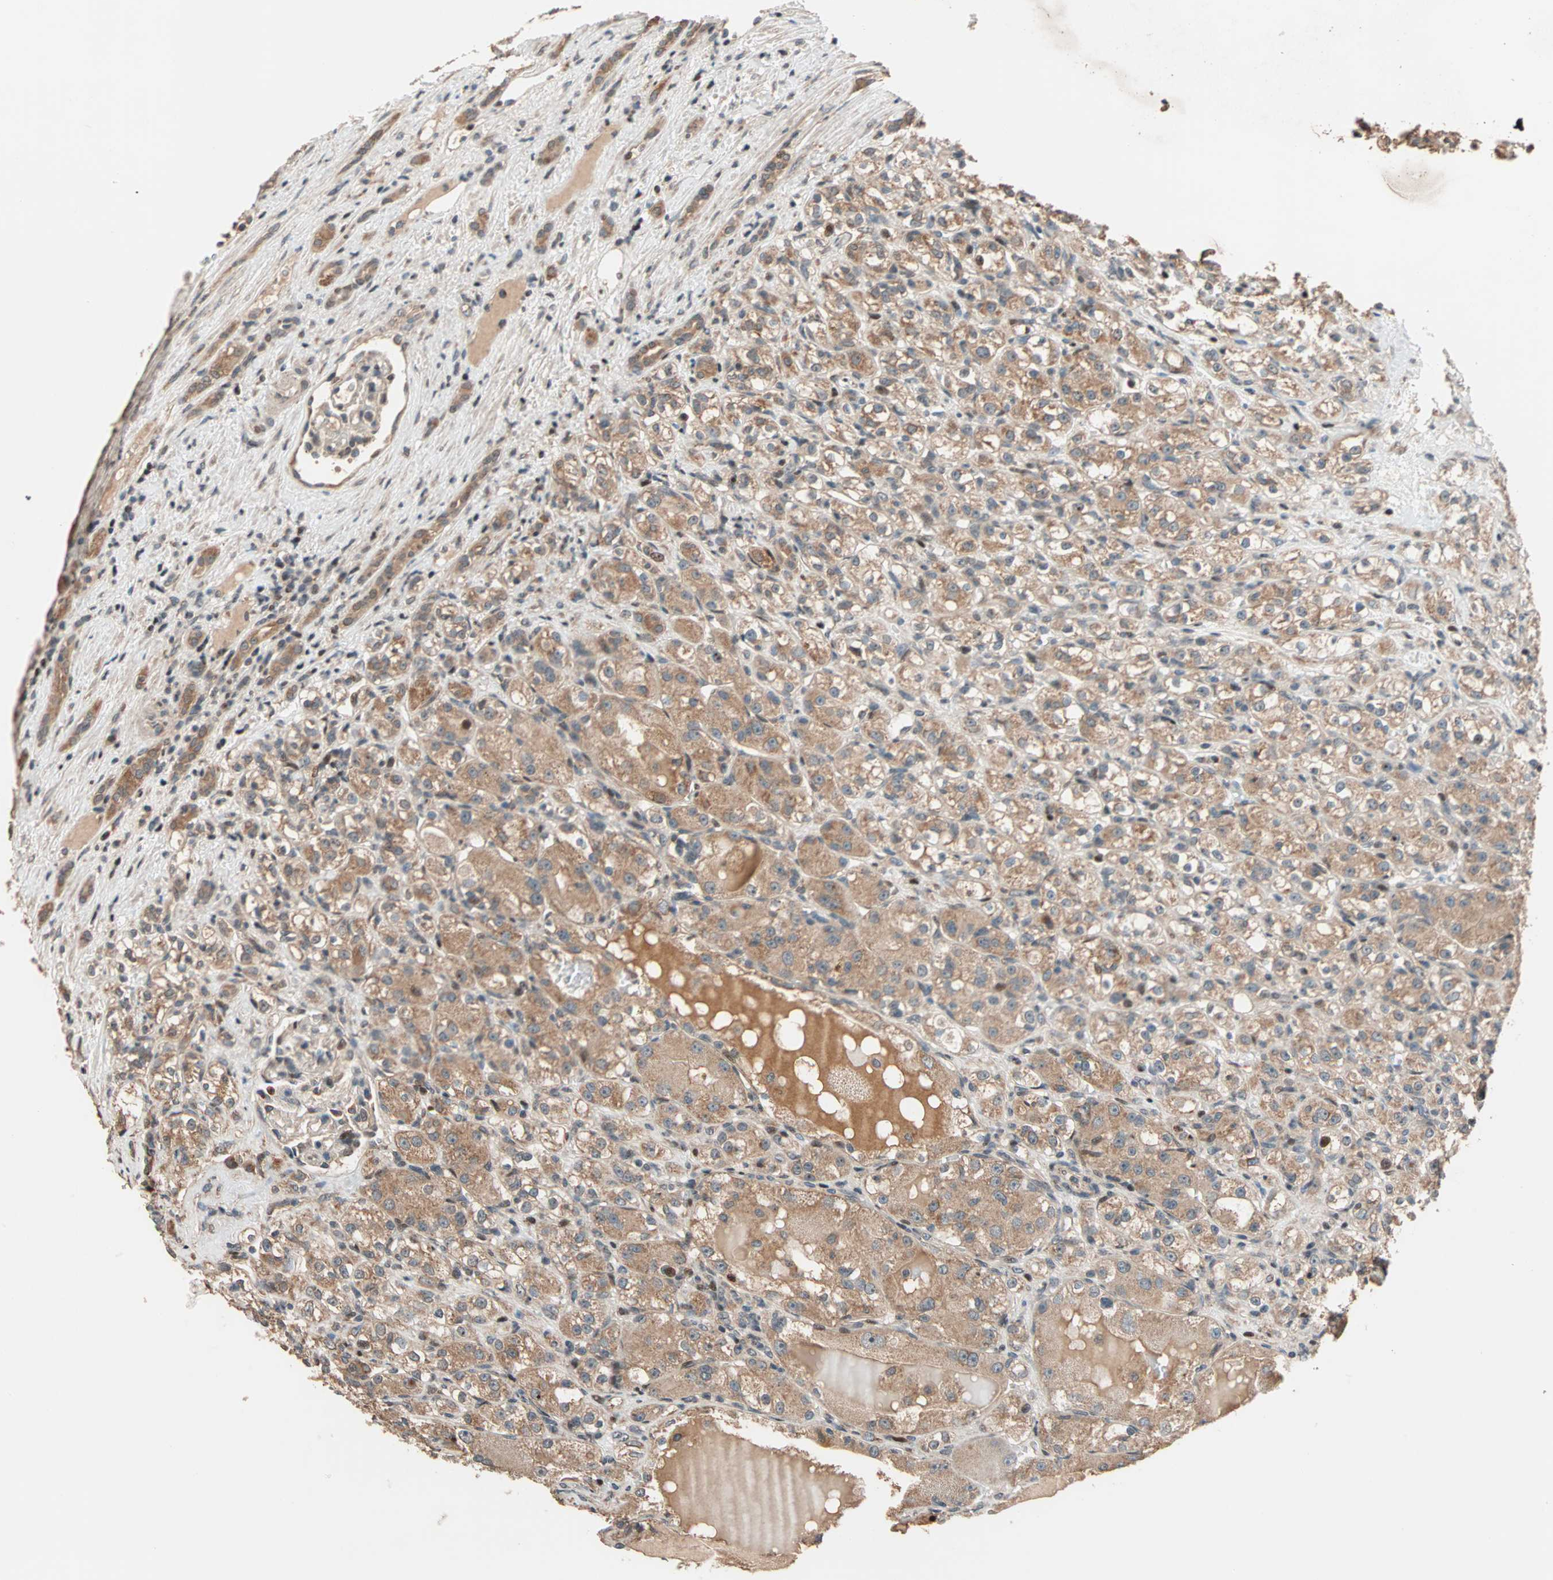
{"staining": {"intensity": "moderate", "quantity": ">75%", "location": "cytoplasmic/membranous"}, "tissue": "renal cancer", "cell_type": "Tumor cells", "image_type": "cancer", "snomed": [{"axis": "morphology", "description": "Normal tissue, NOS"}, {"axis": "morphology", "description": "Adenocarcinoma, NOS"}, {"axis": "topography", "description": "Kidney"}], "caption": "Approximately >75% of tumor cells in renal adenocarcinoma show moderate cytoplasmic/membranous protein positivity as visualized by brown immunohistochemical staining.", "gene": "HECW1", "patient": {"sex": "male", "age": 61}}